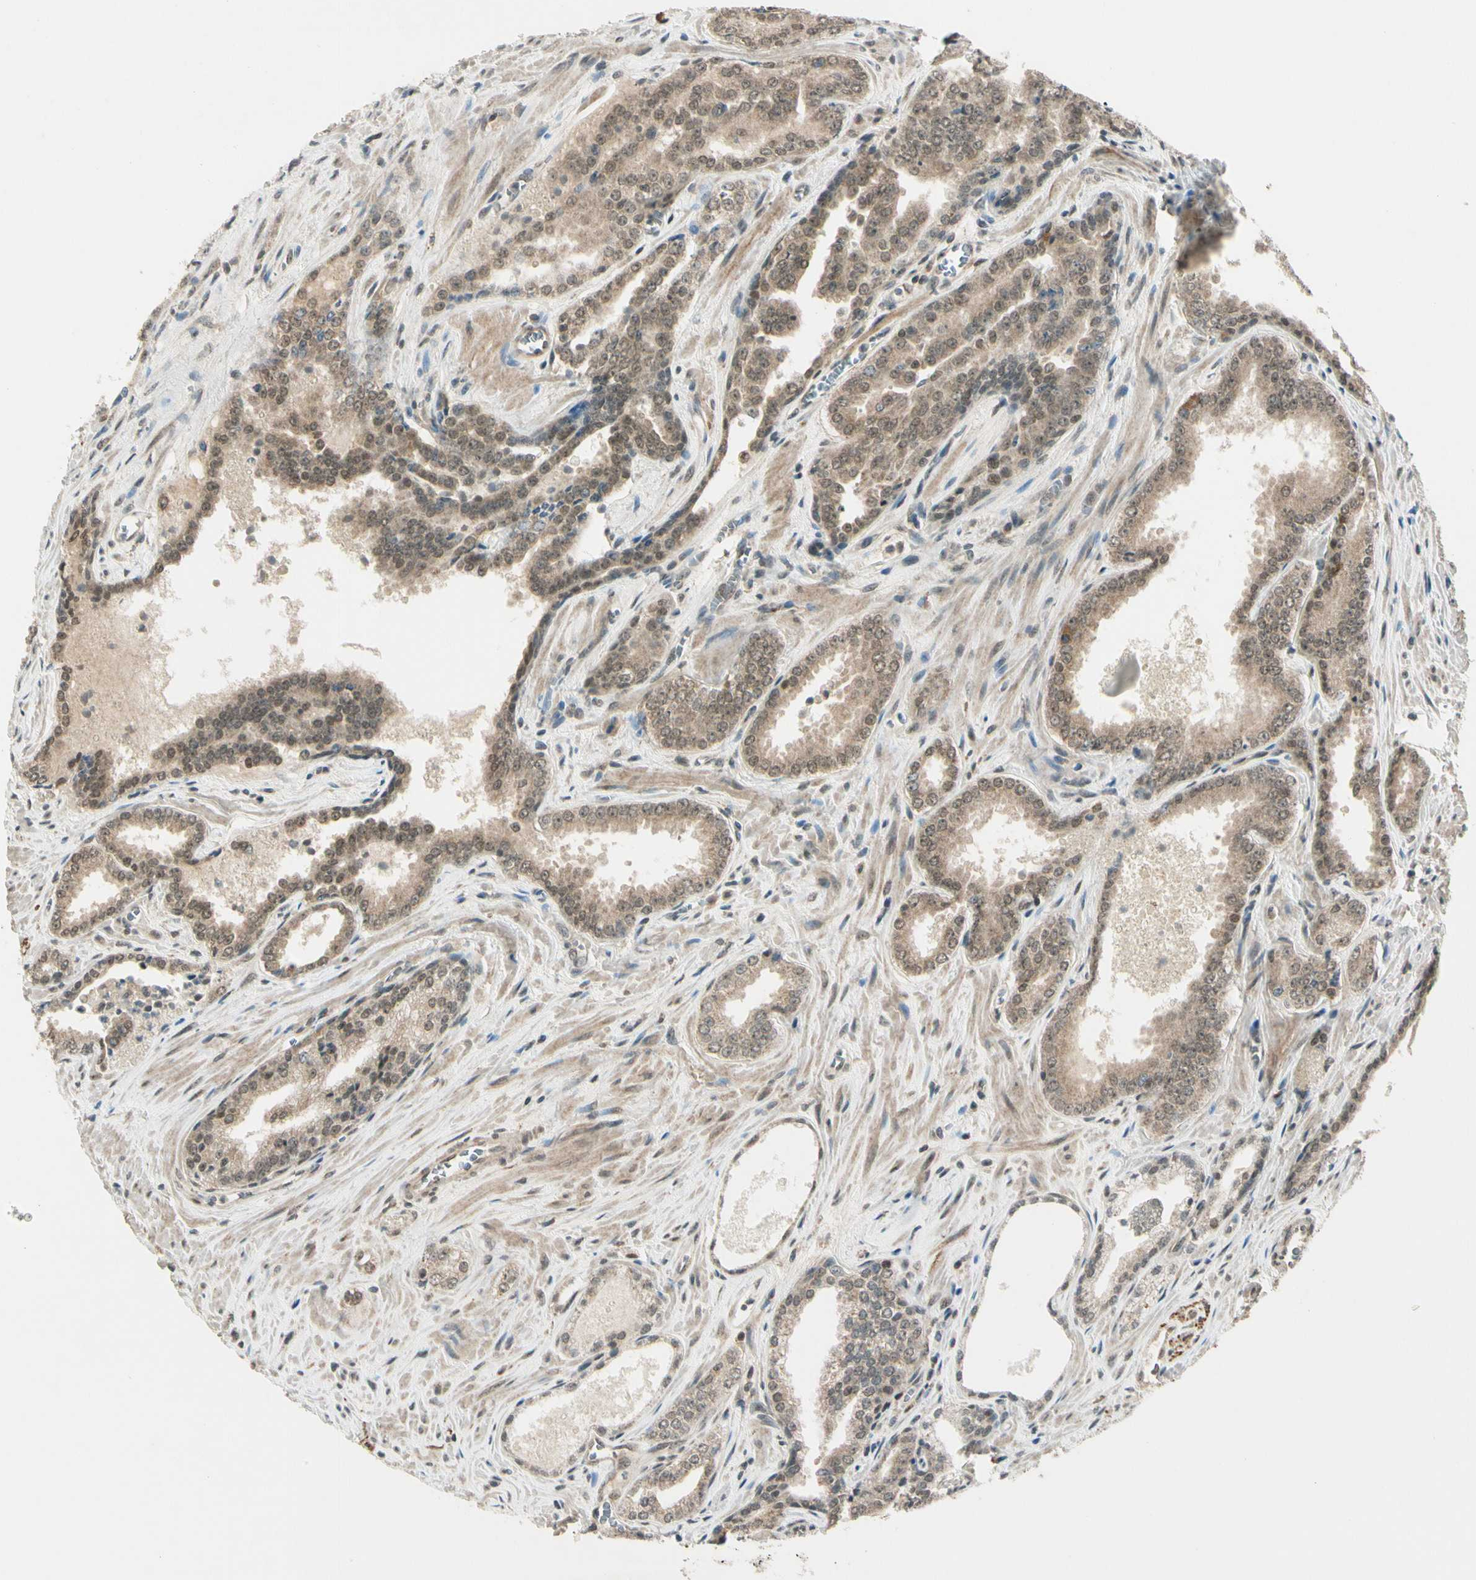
{"staining": {"intensity": "weak", "quantity": ">75%", "location": "cytoplasmic/membranous,nuclear"}, "tissue": "prostate cancer", "cell_type": "Tumor cells", "image_type": "cancer", "snomed": [{"axis": "morphology", "description": "Adenocarcinoma, Low grade"}, {"axis": "topography", "description": "Prostate"}], "caption": "Weak cytoplasmic/membranous and nuclear protein expression is seen in about >75% of tumor cells in low-grade adenocarcinoma (prostate).", "gene": "ZSCAN12", "patient": {"sex": "male", "age": 60}}